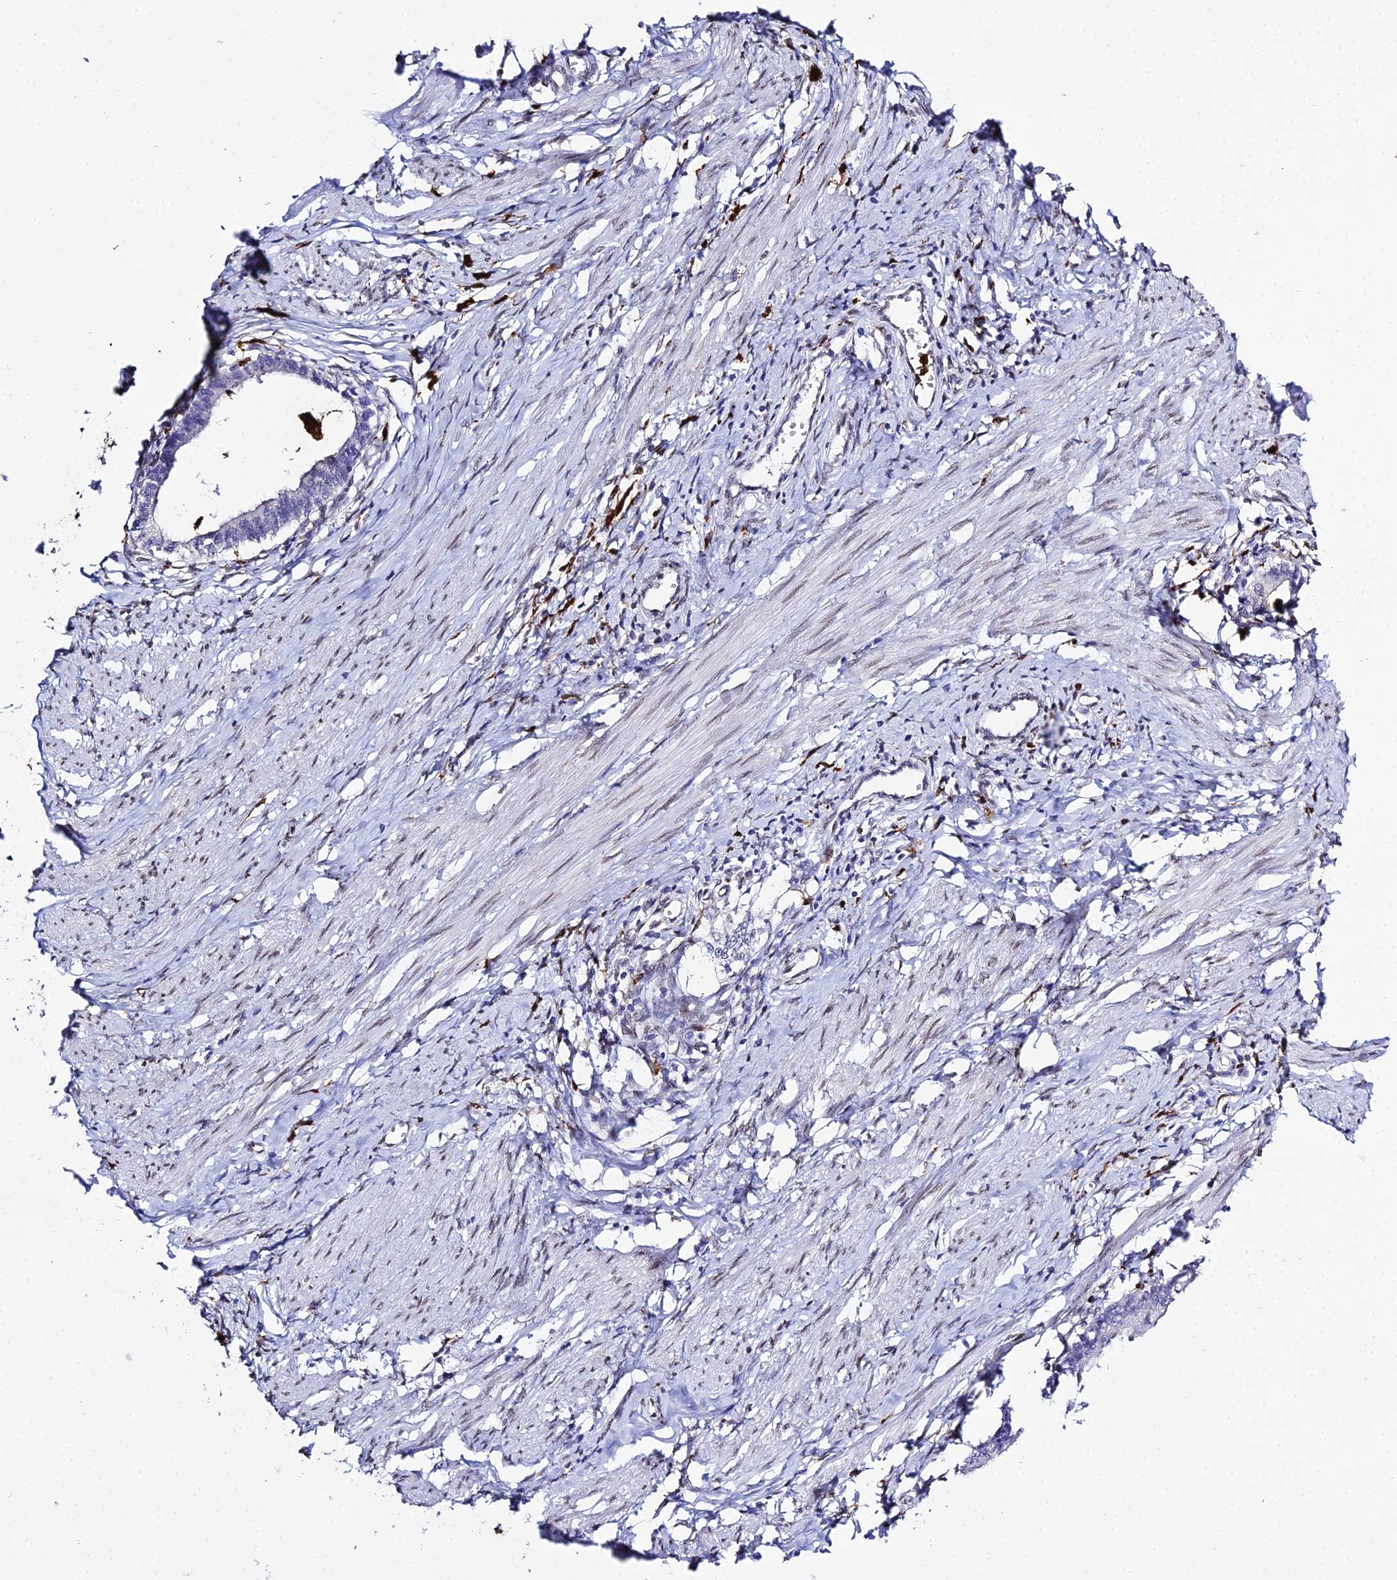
{"staining": {"intensity": "negative", "quantity": "none", "location": "none"}, "tissue": "cervical cancer", "cell_type": "Tumor cells", "image_type": "cancer", "snomed": [{"axis": "morphology", "description": "Adenocarcinoma, NOS"}, {"axis": "topography", "description": "Cervix"}], "caption": "Immunohistochemistry of human cervical cancer shows no positivity in tumor cells.", "gene": "MCM10", "patient": {"sex": "female", "age": 36}}